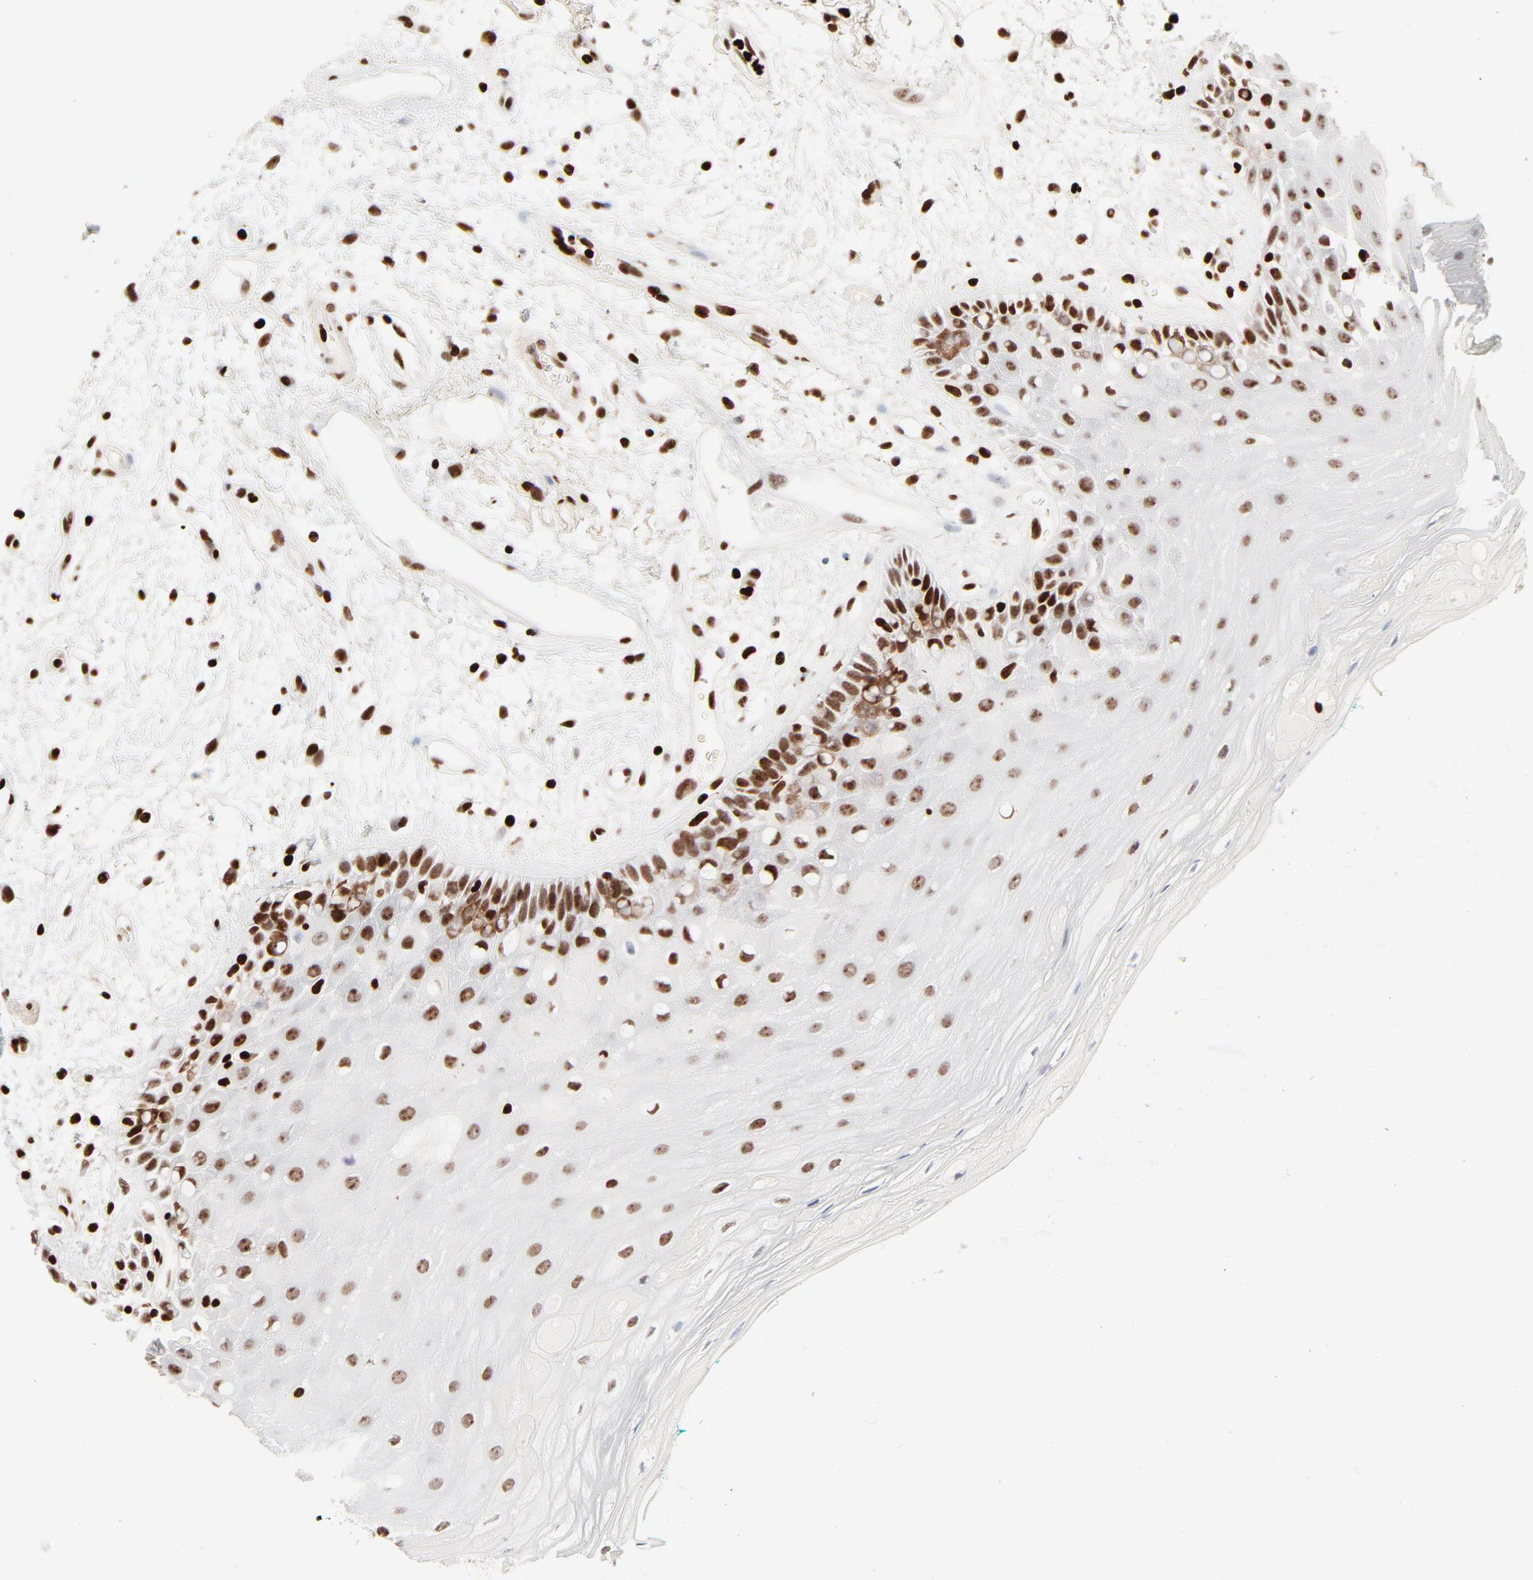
{"staining": {"intensity": "strong", "quantity": ">75%", "location": "nuclear"}, "tissue": "oral mucosa", "cell_type": "Squamous epithelial cells", "image_type": "normal", "snomed": [{"axis": "morphology", "description": "Normal tissue, NOS"}, {"axis": "morphology", "description": "Squamous cell carcinoma, NOS"}, {"axis": "topography", "description": "Skeletal muscle"}, {"axis": "topography", "description": "Oral tissue"}, {"axis": "topography", "description": "Head-Neck"}], "caption": "IHC image of unremarkable human oral mucosa stained for a protein (brown), which reveals high levels of strong nuclear expression in about >75% of squamous epithelial cells.", "gene": "HMGB1", "patient": {"sex": "female", "age": 84}}